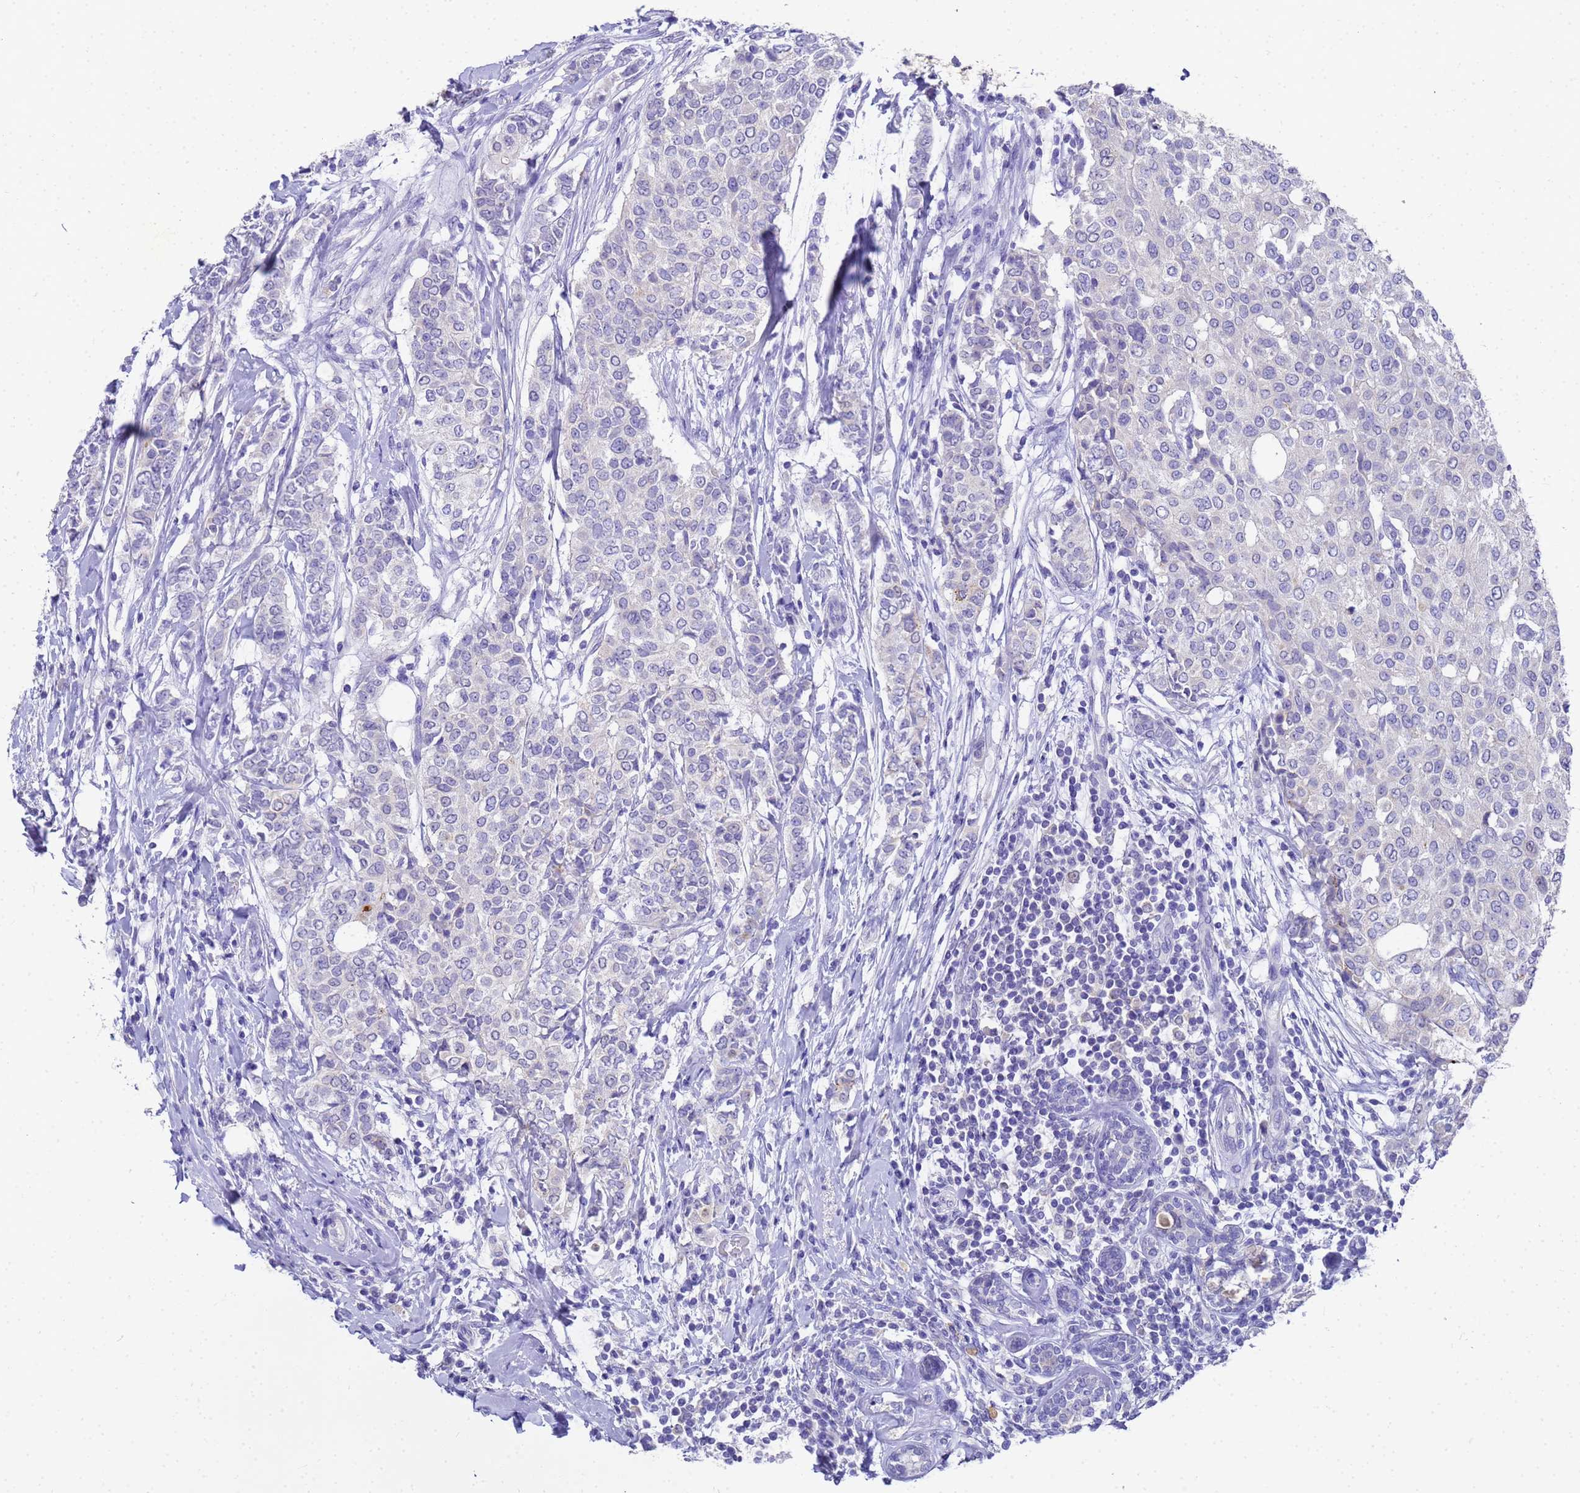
{"staining": {"intensity": "negative", "quantity": "none", "location": "none"}, "tissue": "breast cancer", "cell_type": "Tumor cells", "image_type": "cancer", "snomed": [{"axis": "morphology", "description": "Lobular carcinoma"}, {"axis": "topography", "description": "Breast"}], "caption": "This is an immunohistochemistry (IHC) histopathology image of human breast cancer. There is no positivity in tumor cells.", "gene": "MS4A13", "patient": {"sex": "female", "age": 51}}